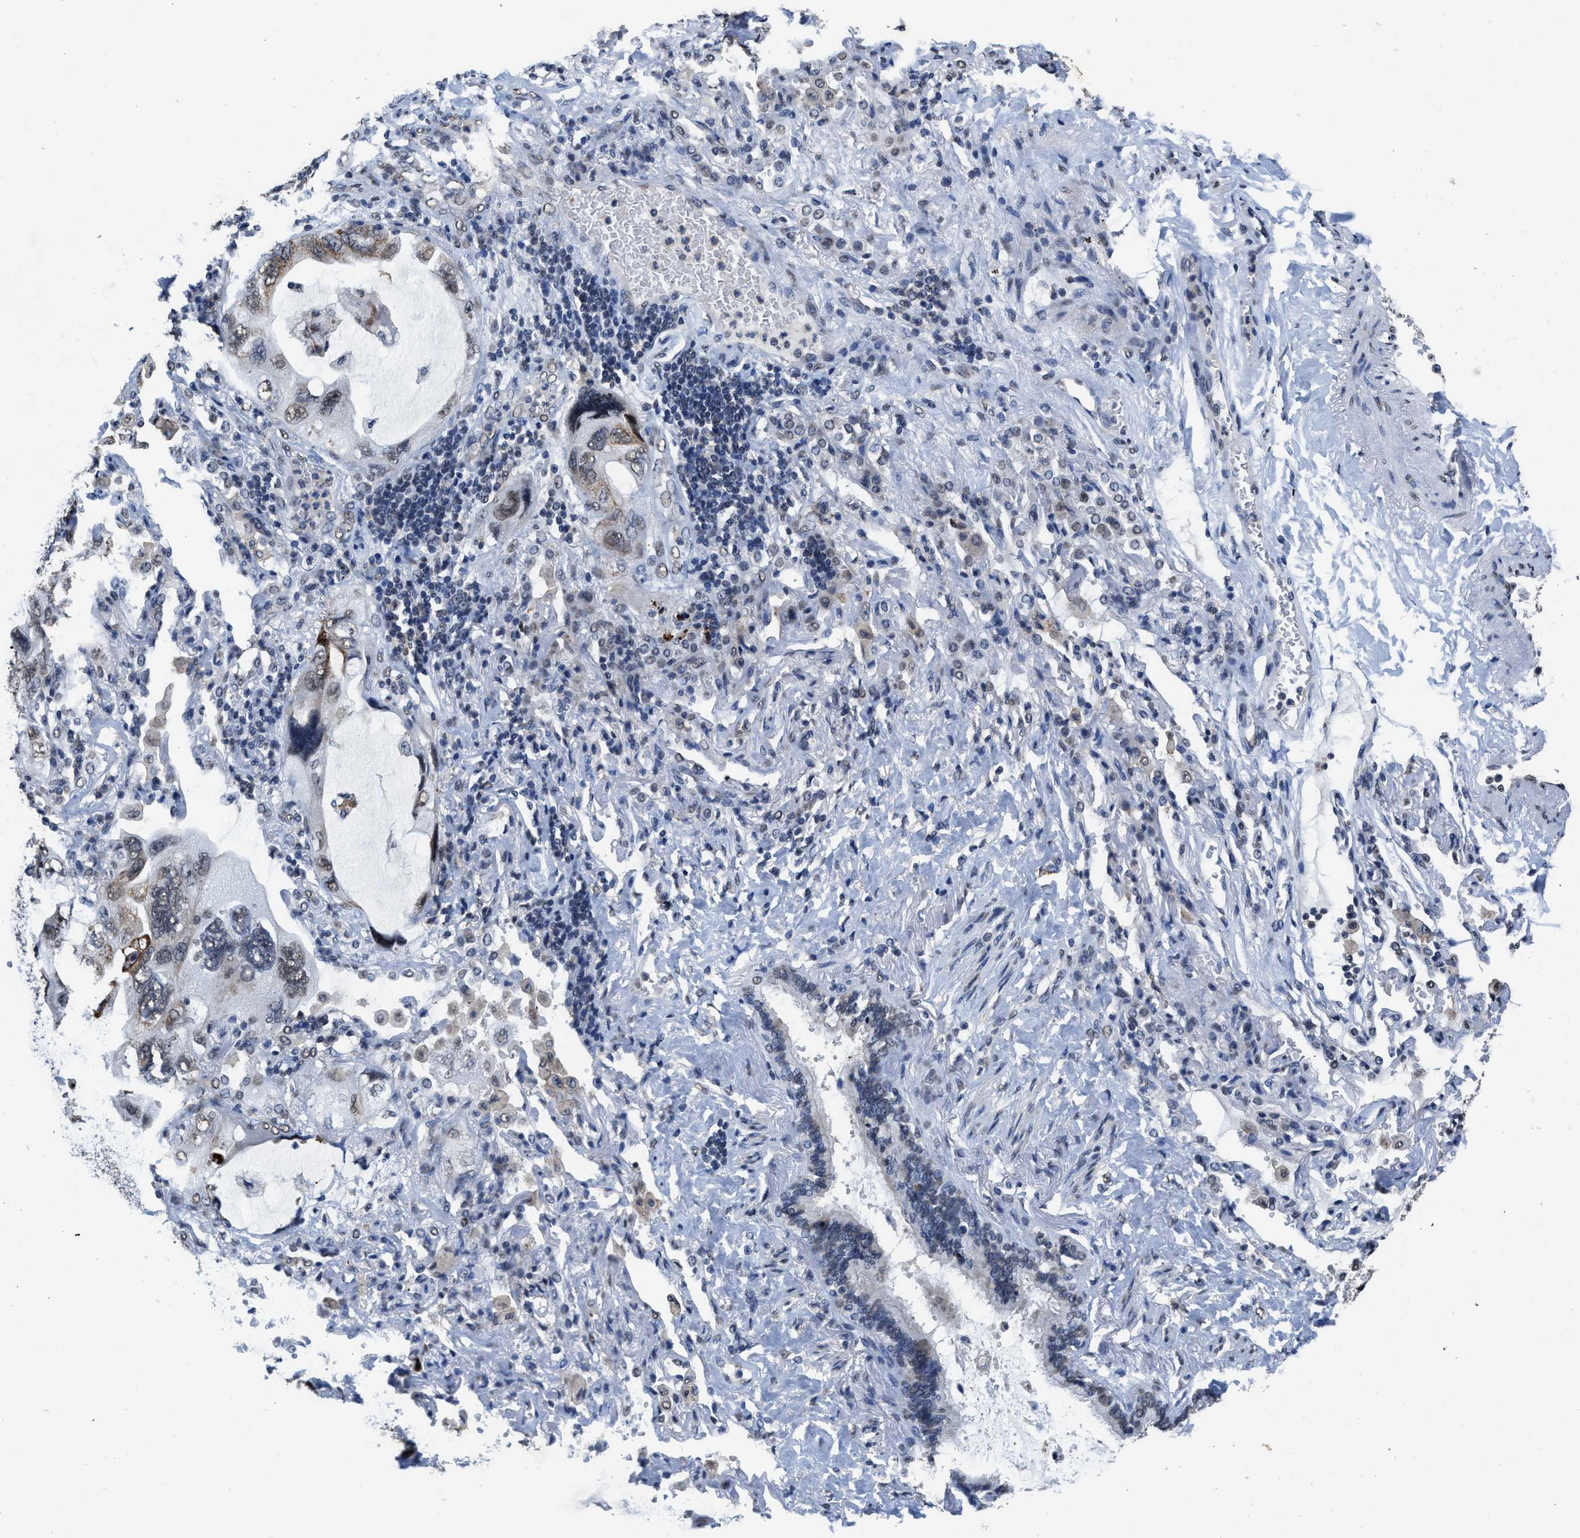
{"staining": {"intensity": "moderate", "quantity": "<25%", "location": "cytoplasmic/membranous"}, "tissue": "lung cancer", "cell_type": "Tumor cells", "image_type": "cancer", "snomed": [{"axis": "morphology", "description": "Squamous cell carcinoma, NOS"}, {"axis": "topography", "description": "Lung"}], "caption": "DAB immunohistochemical staining of squamous cell carcinoma (lung) exhibits moderate cytoplasmic/membranous protein staining in about <25% of tumor cells. The staining was performed using DAB (3,3'-diaminobenzidine) to visualize the protein expression in brown, while the nuclei were stained in blue with hematoxylin (Magnification: 20x).", "gene": "SUPT16H", "patient": {"sex": "female", "age": 73}}